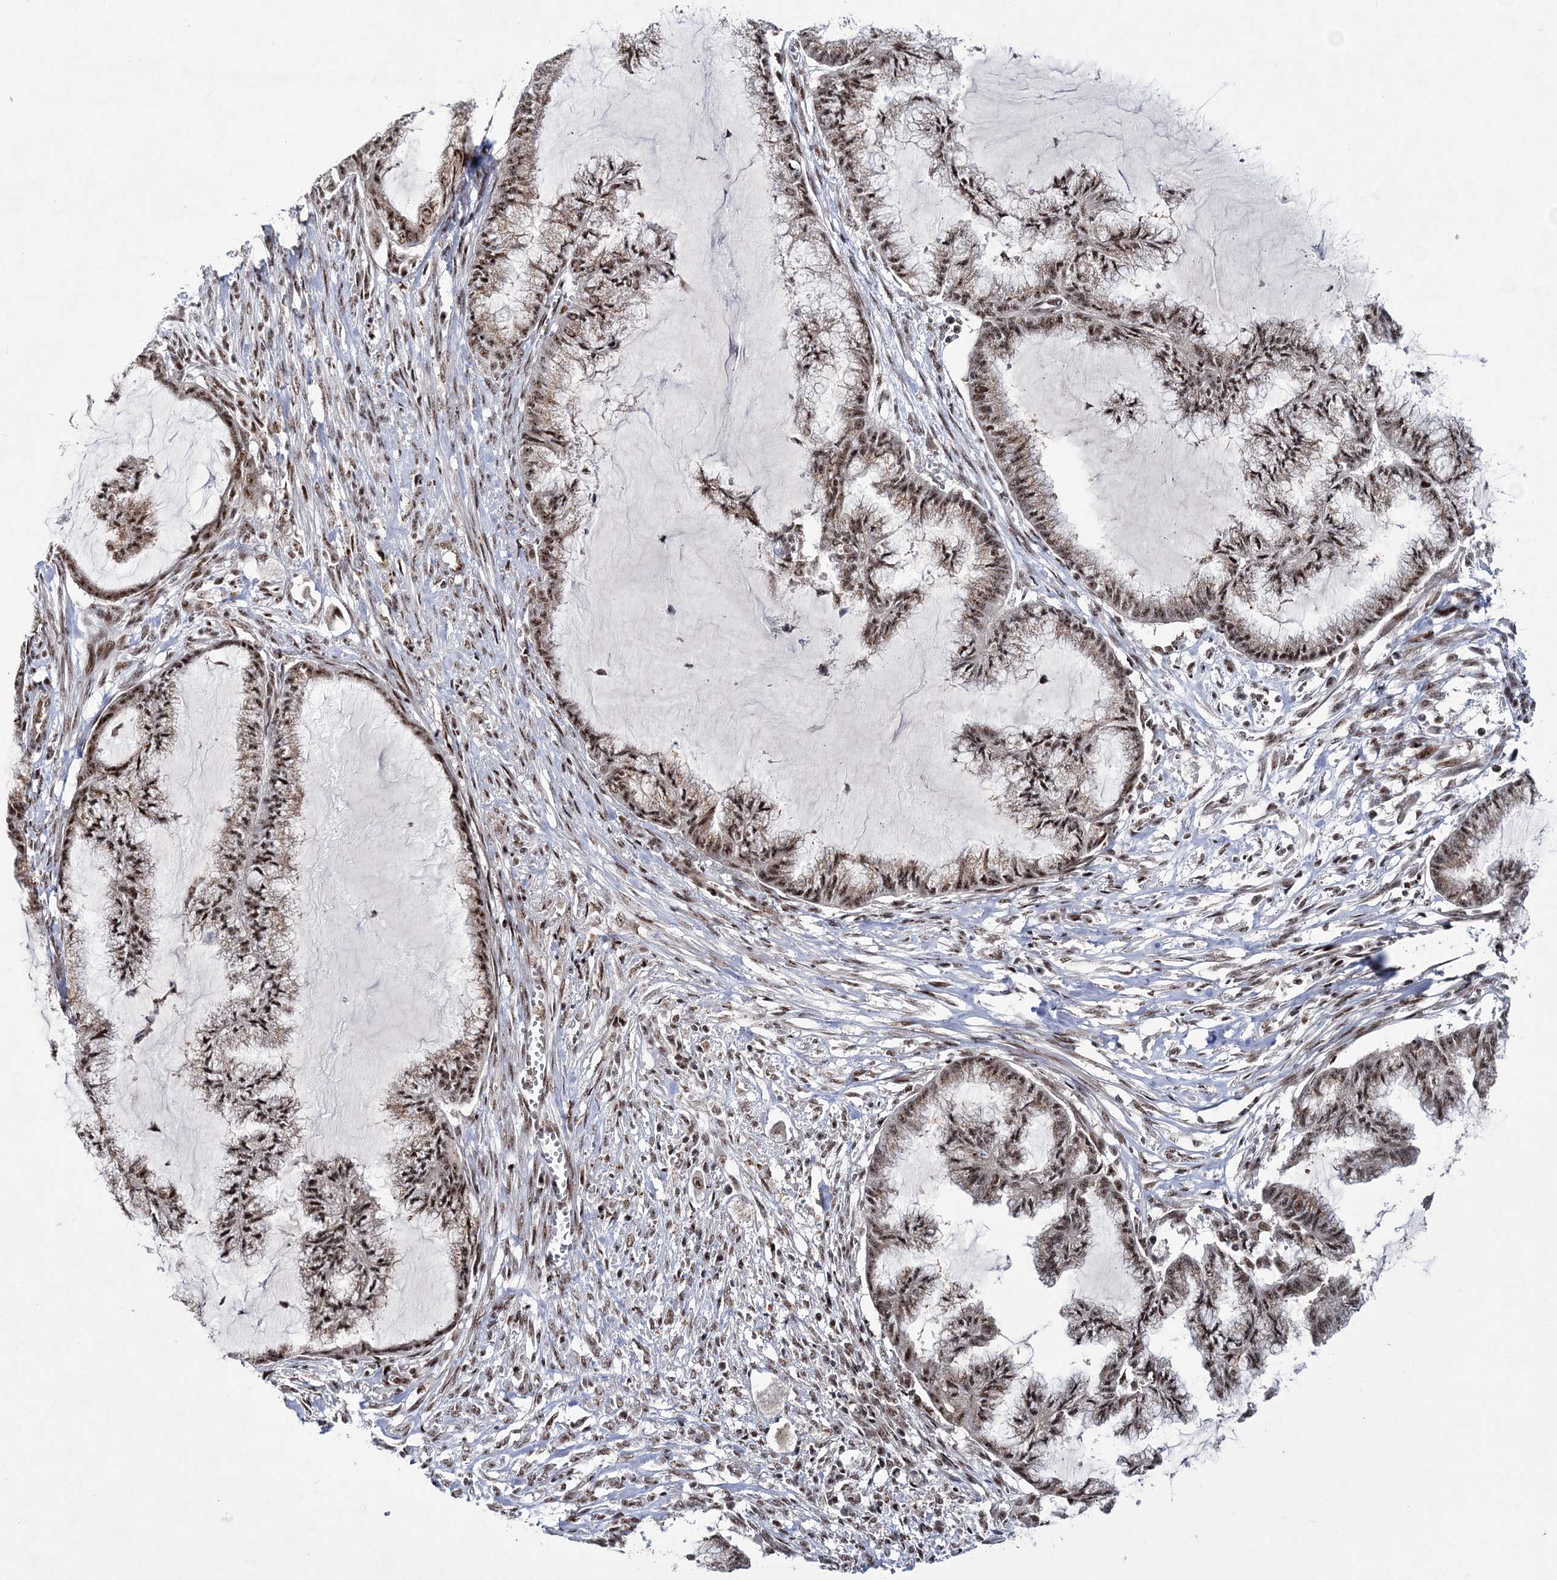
{"staining": {"intensity": "moderate", "quantity": ">75%", "location": "nuclear"}, "tissue": "endometrial cancer", "cell_type": "Tumor cells", "image_type": "cancer", "snomed": [{"axis": "morphology", "description": "Adenocarcinoma, NOS"}, {"axis": "topography", "description": "Endometrium"}], "caption": "Endometrial cancer (adenocarcinoma) stained for a protein (brown) shows moderate nuclear positive staining in about >75% of tumor cells.", "gene": "TATDN2", "patient": {"sex": "female", "age": 86}}